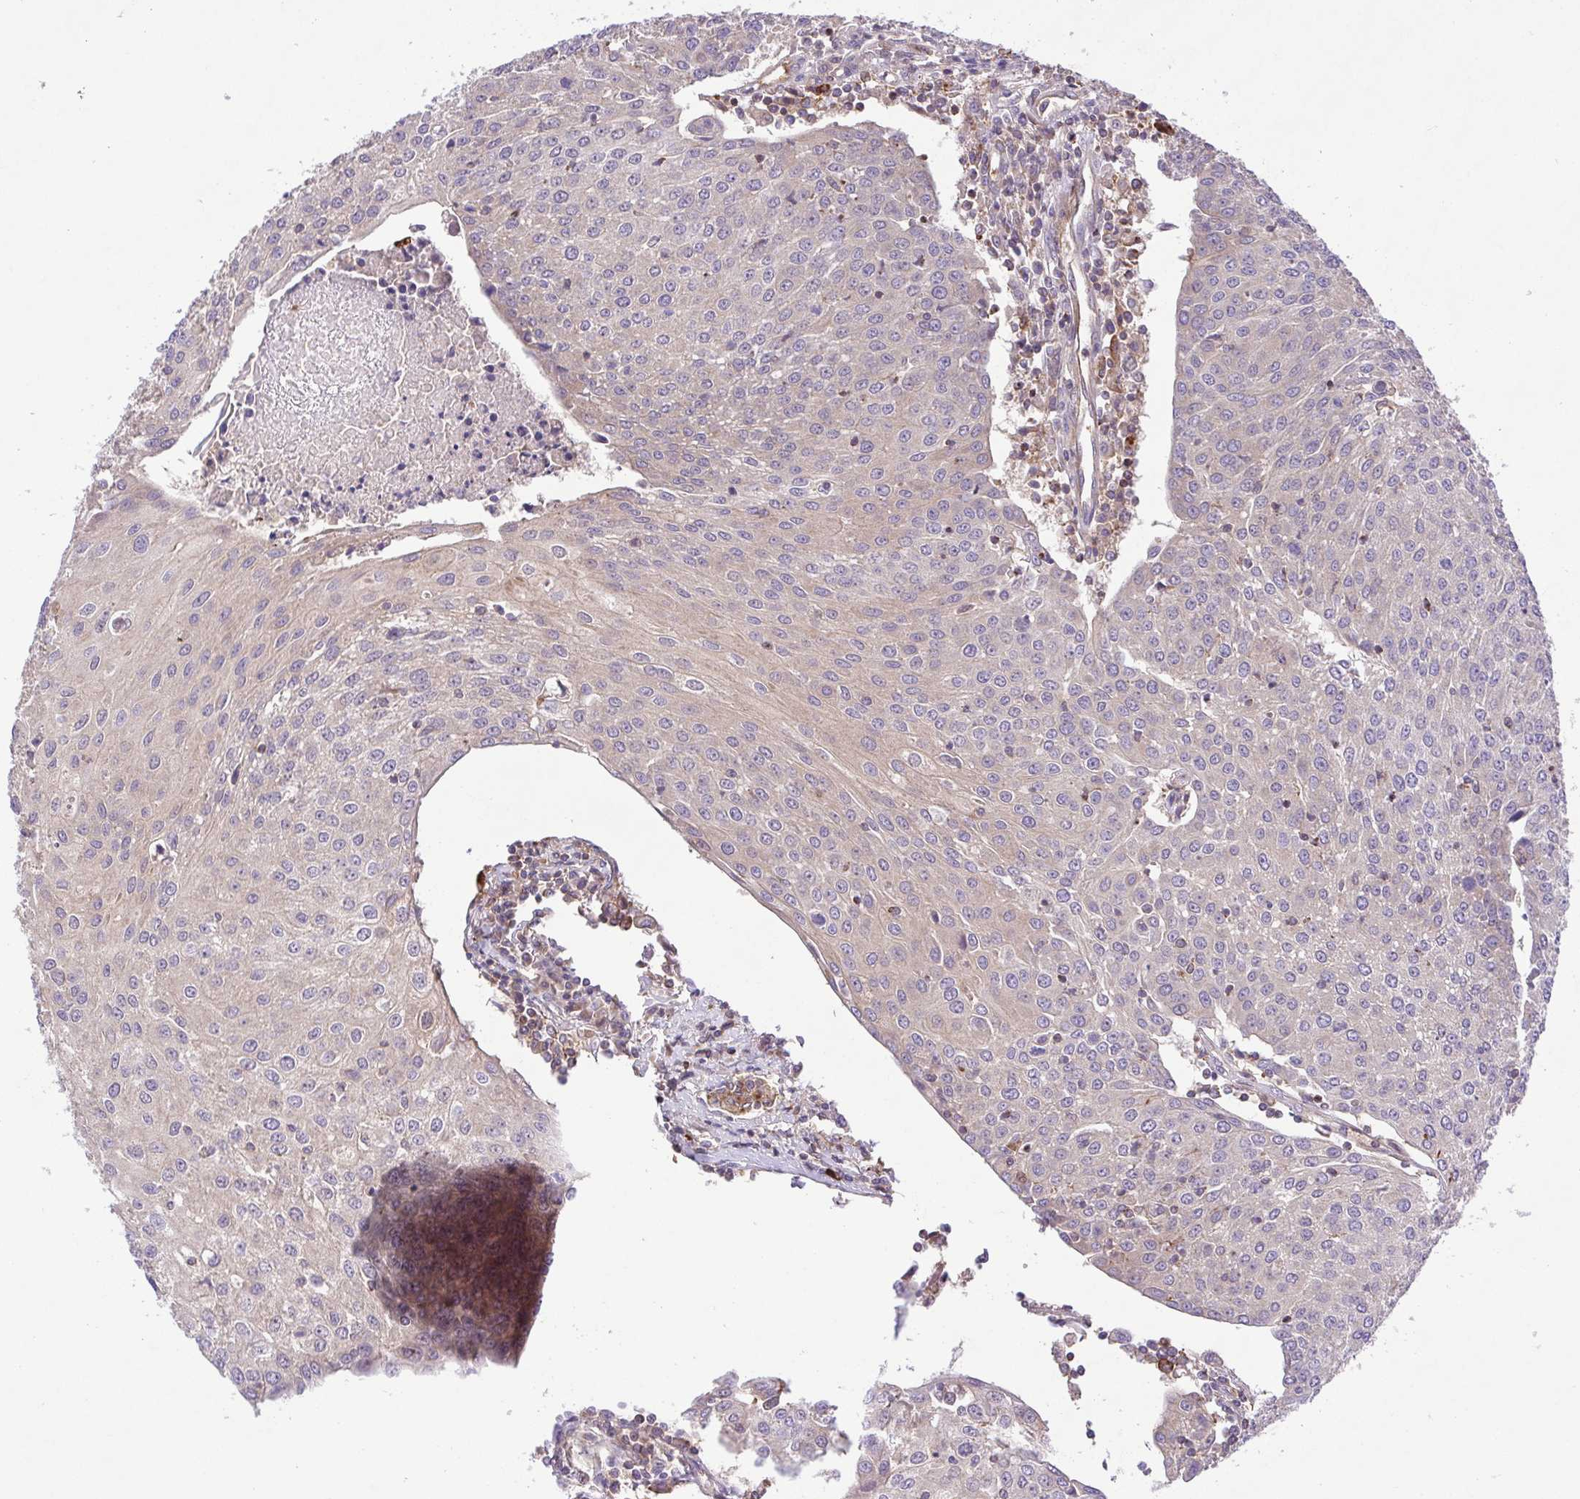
{"staining": {"intensity": "negative", "quantity": "none", "location": "none"}, "tissue": "urothelial cancer", "cell_type": "Tumor cells", "image_type": "cancer", "snomed": [{"axis": "morphology", "description": "Urothelial carcinoma, High grade"}, {"axis": "topography", "description": "Urinary bladder"}], "caption": "DAB (3,3'-diaminobenzidine) immunohistochemical staining of human urothelial cancer reveals no significant positivity in tumor cells. The staining is performed using DAB brown chromogen with nuclei counter-stained in using hematoxylin.", "gene": "IDE", "patient": {"sex": "female", "age": 85}}